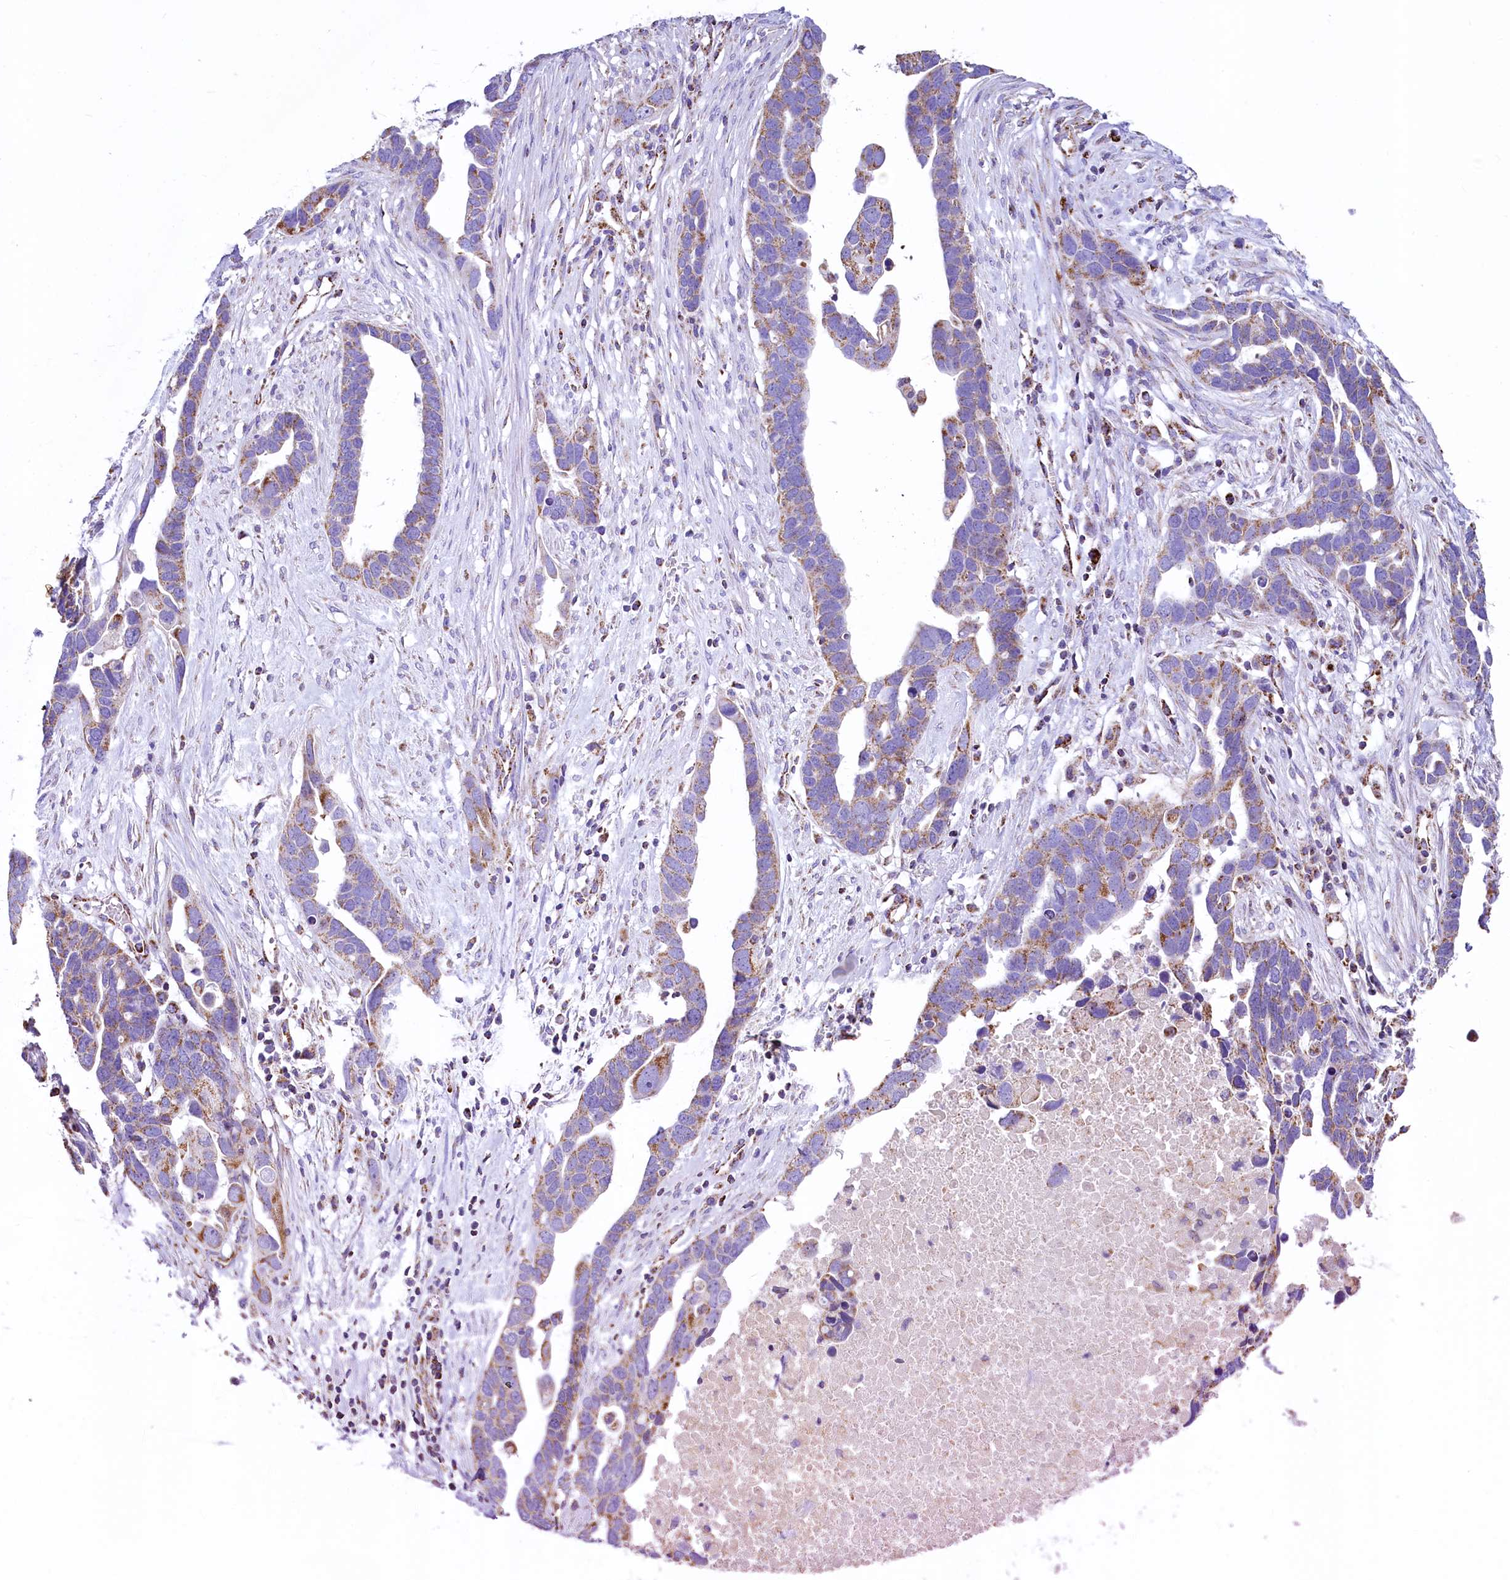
{"staining": {"intensity": "moderate", "quantity": "<25%", "location": "cytoplasmic/membranous"}, "tissue": "ovarian cancer", "cell_type": "Tumor cells", "image_type": "cancer", "snomed": [{"axis": "morphology", "description": "Cystadenocarcinoma, serous, NOS"}, {"axis": "topography", "description": "Ovary"}], "caption": "Immunohistochemical staining of ovarian cancer exhibits moderate cytoplasmic/membranous protein expression in about <25% of tumor cells. (Brightfield microscopy of DAB IHC at high magnification).", "gene": "IDH3A", "patient": {"sex": "female", "age": 54}}